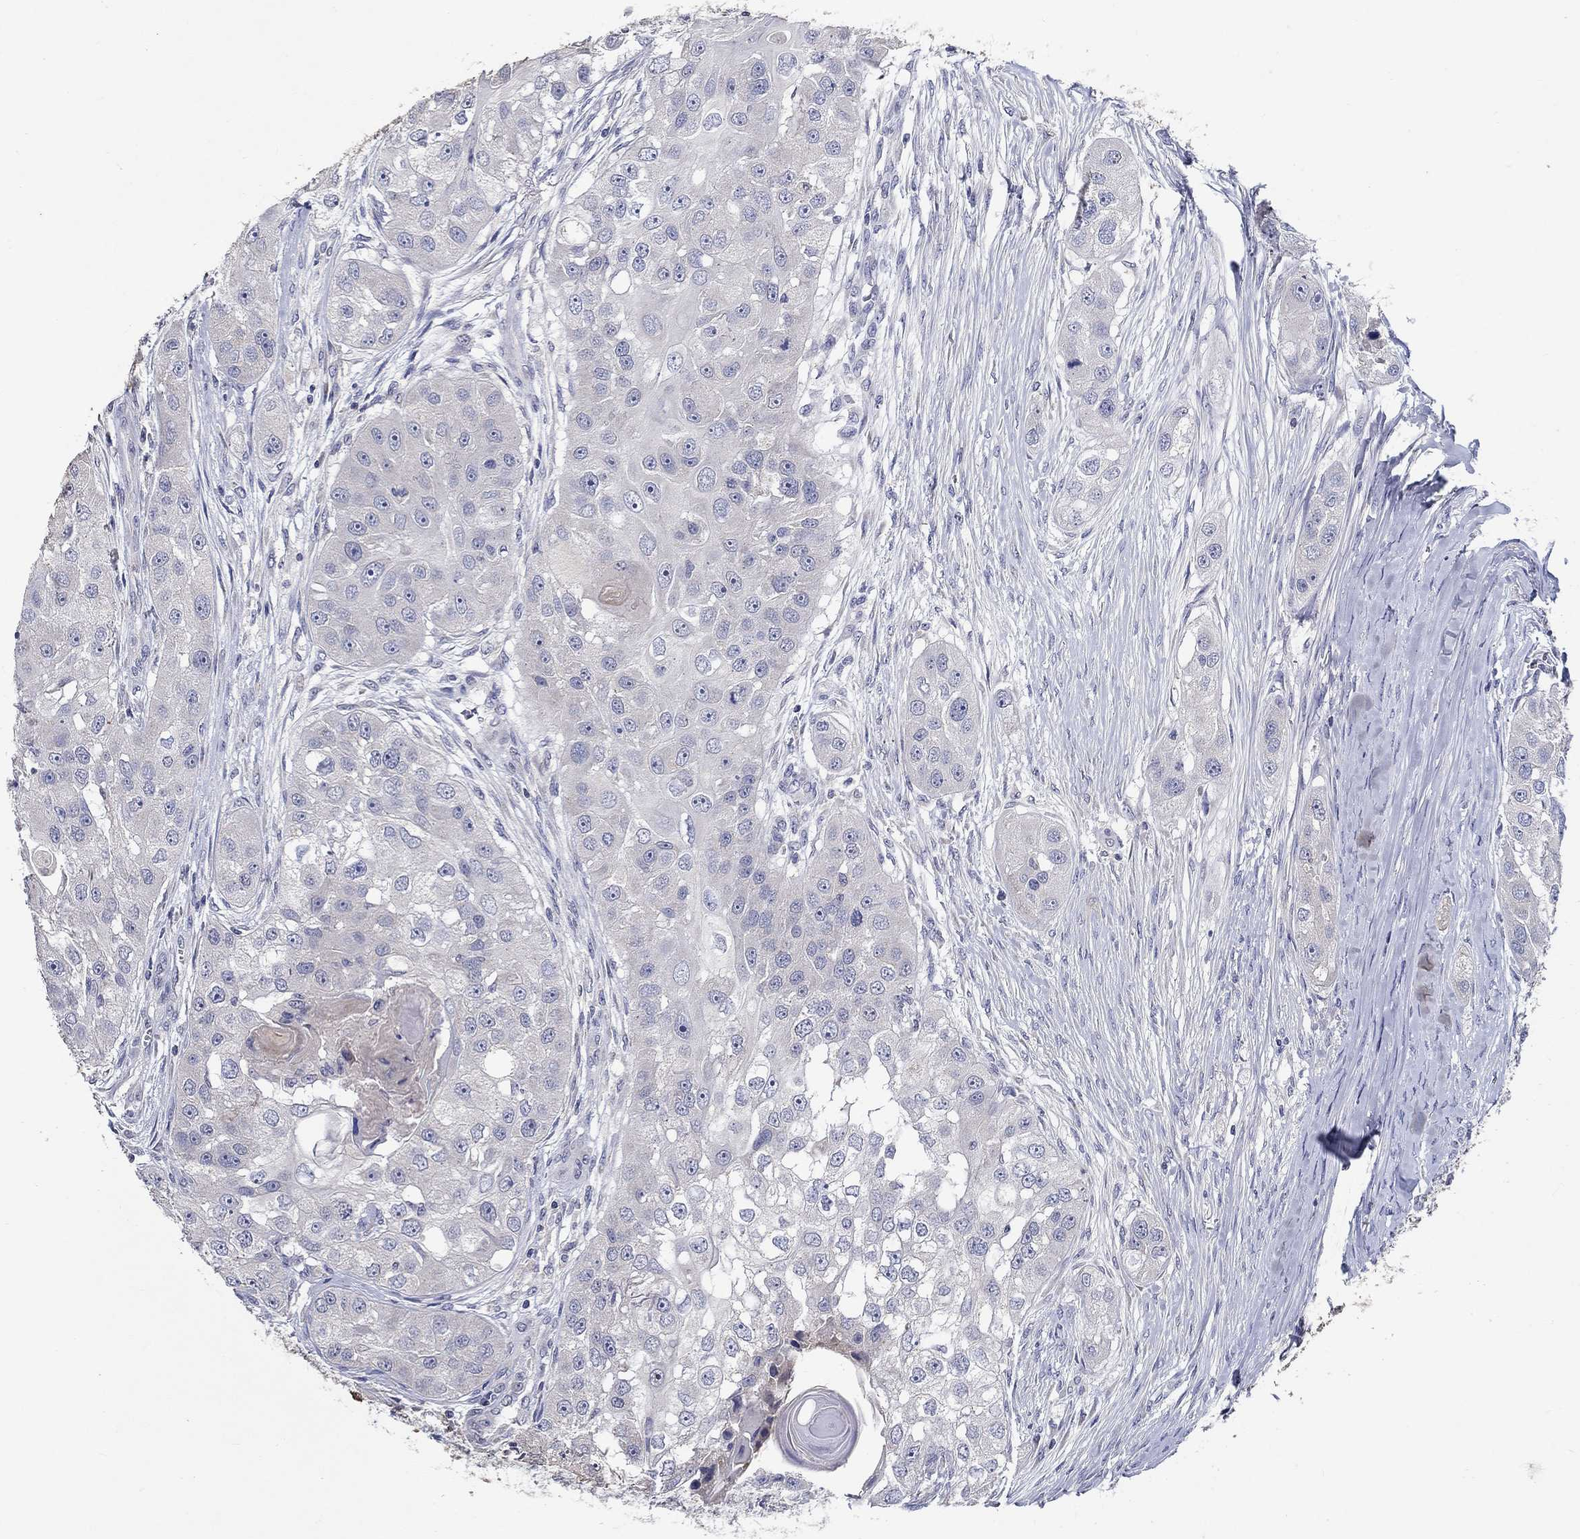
{"staining": {"intensity": "negative", "quantity": "none", "location": "none"}, "tissue": "head and neck cancer", "cell_type": "Tumor cells", "image_type": "cancer", "snomed": [{"axis": "morphology", "description": "Normal tissue, NOS"}, {"axis": "morphology", "description": "Squamous cell carcinoma, NOS"}, {"axis": "topography", "description": "Skeletal muscle"}, {"axis": "topography", "description": "Head-Neck"}], "caption": "There is no significant staining in tumor cells of head and neck squamous cell carcinoma. (DAB immunohistochemistry (IHC), high magnification).", "gene": "PROZ", "patient": {"sex": "male", "age": 51}}